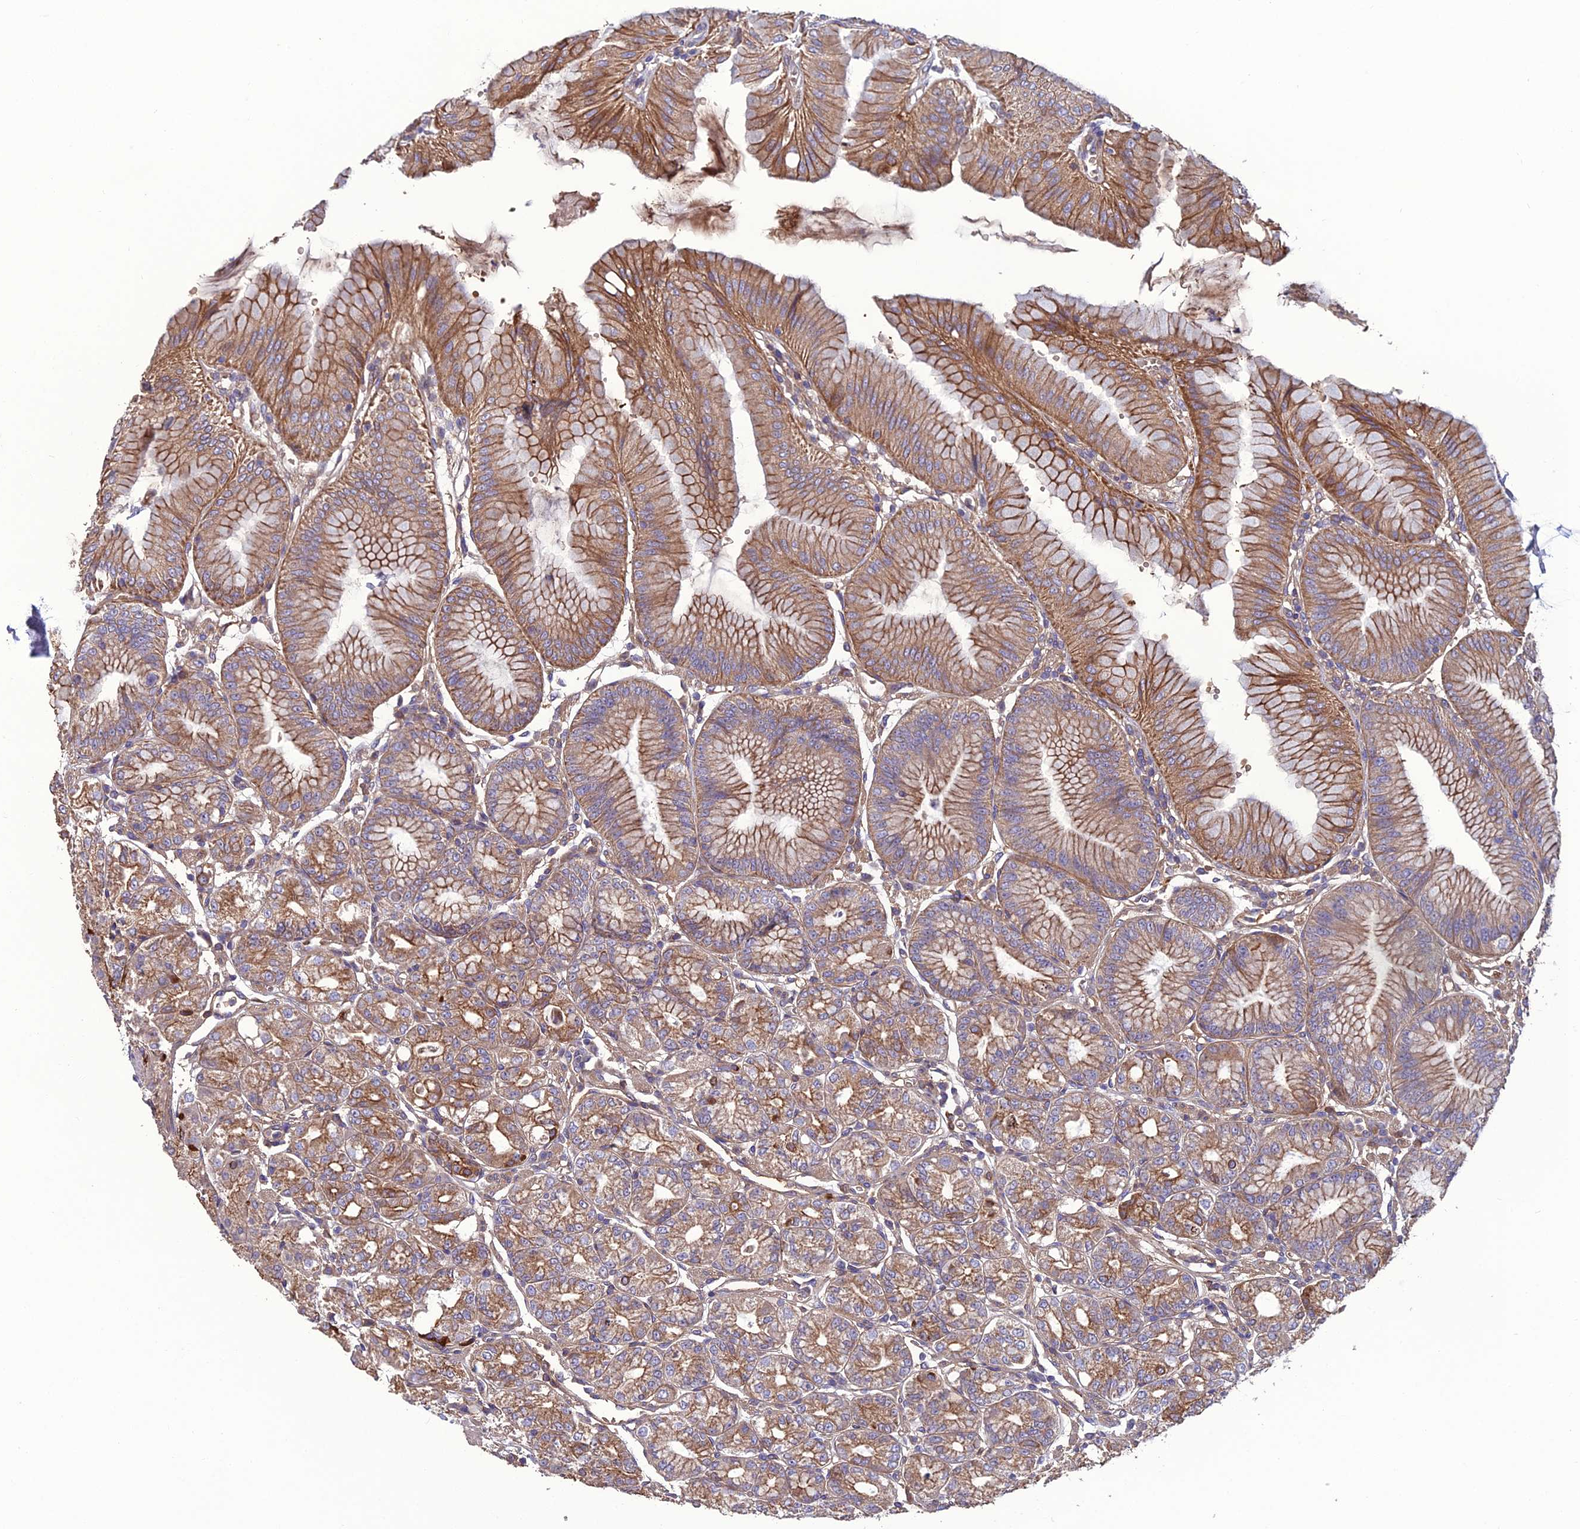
{"staining": {"intensity": "moderate", "quantity": ">75%", "location": "cytoplasmic/membranous"}, "tissue": "stomach", "cell_type": "Glandular cells", "image_type": "normal", "snomed": [{"axis": "morphology", "description": "Normal tissue, NOS"}, {"axis": "topography", "description": "Stomach, lower"}], "caption": "The photomicrograph demonstrates staining of benign stomach, revealing moderate cytoplasmic/membranous protein positivity (brown color) within glandular cells. (IHC, brightfield microscopy, high magnification).", "gene": "GALR2", "patient": {"sex": "male", "age": 71}}